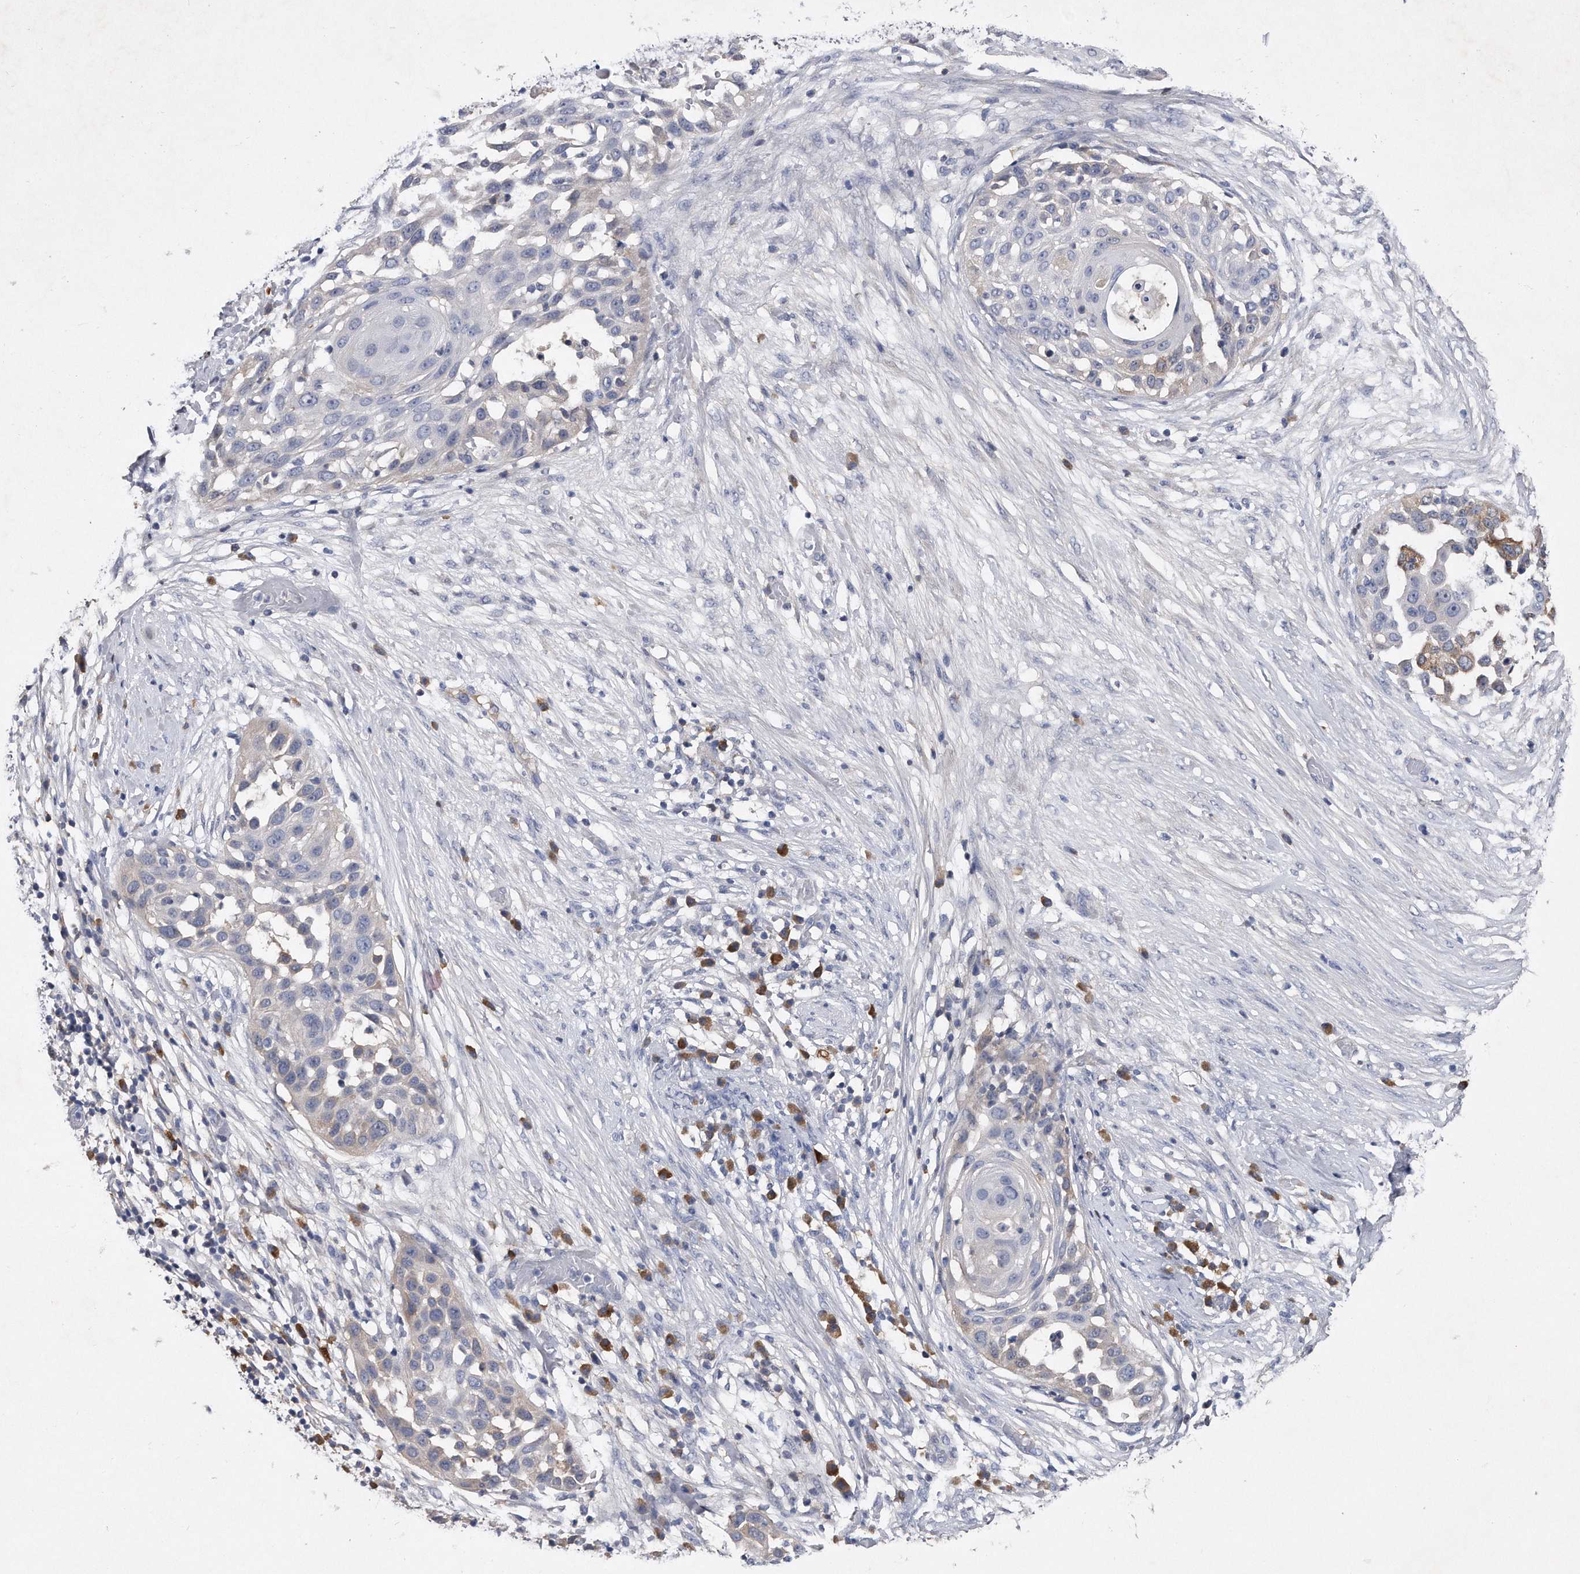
{"staining": {"intensity": "negative", "quantity": "none", "location": "none"}, "tissue": "skin cancer", "cell_type": "Tumor cells", "image_type": "cancer", "snomed": [{"axis": "morphology", "description": "Squamous cell carcinoma, NOS"}, {"axis": "topography", "description": "Skin"}], "caption": "This is a histopathology image of IHC staining of skin cancer (squamous cell carcinoma), which shows no staining in tumor cells.", "gene": "ASNS", "patient": {"sex": "female", "age": 44}}